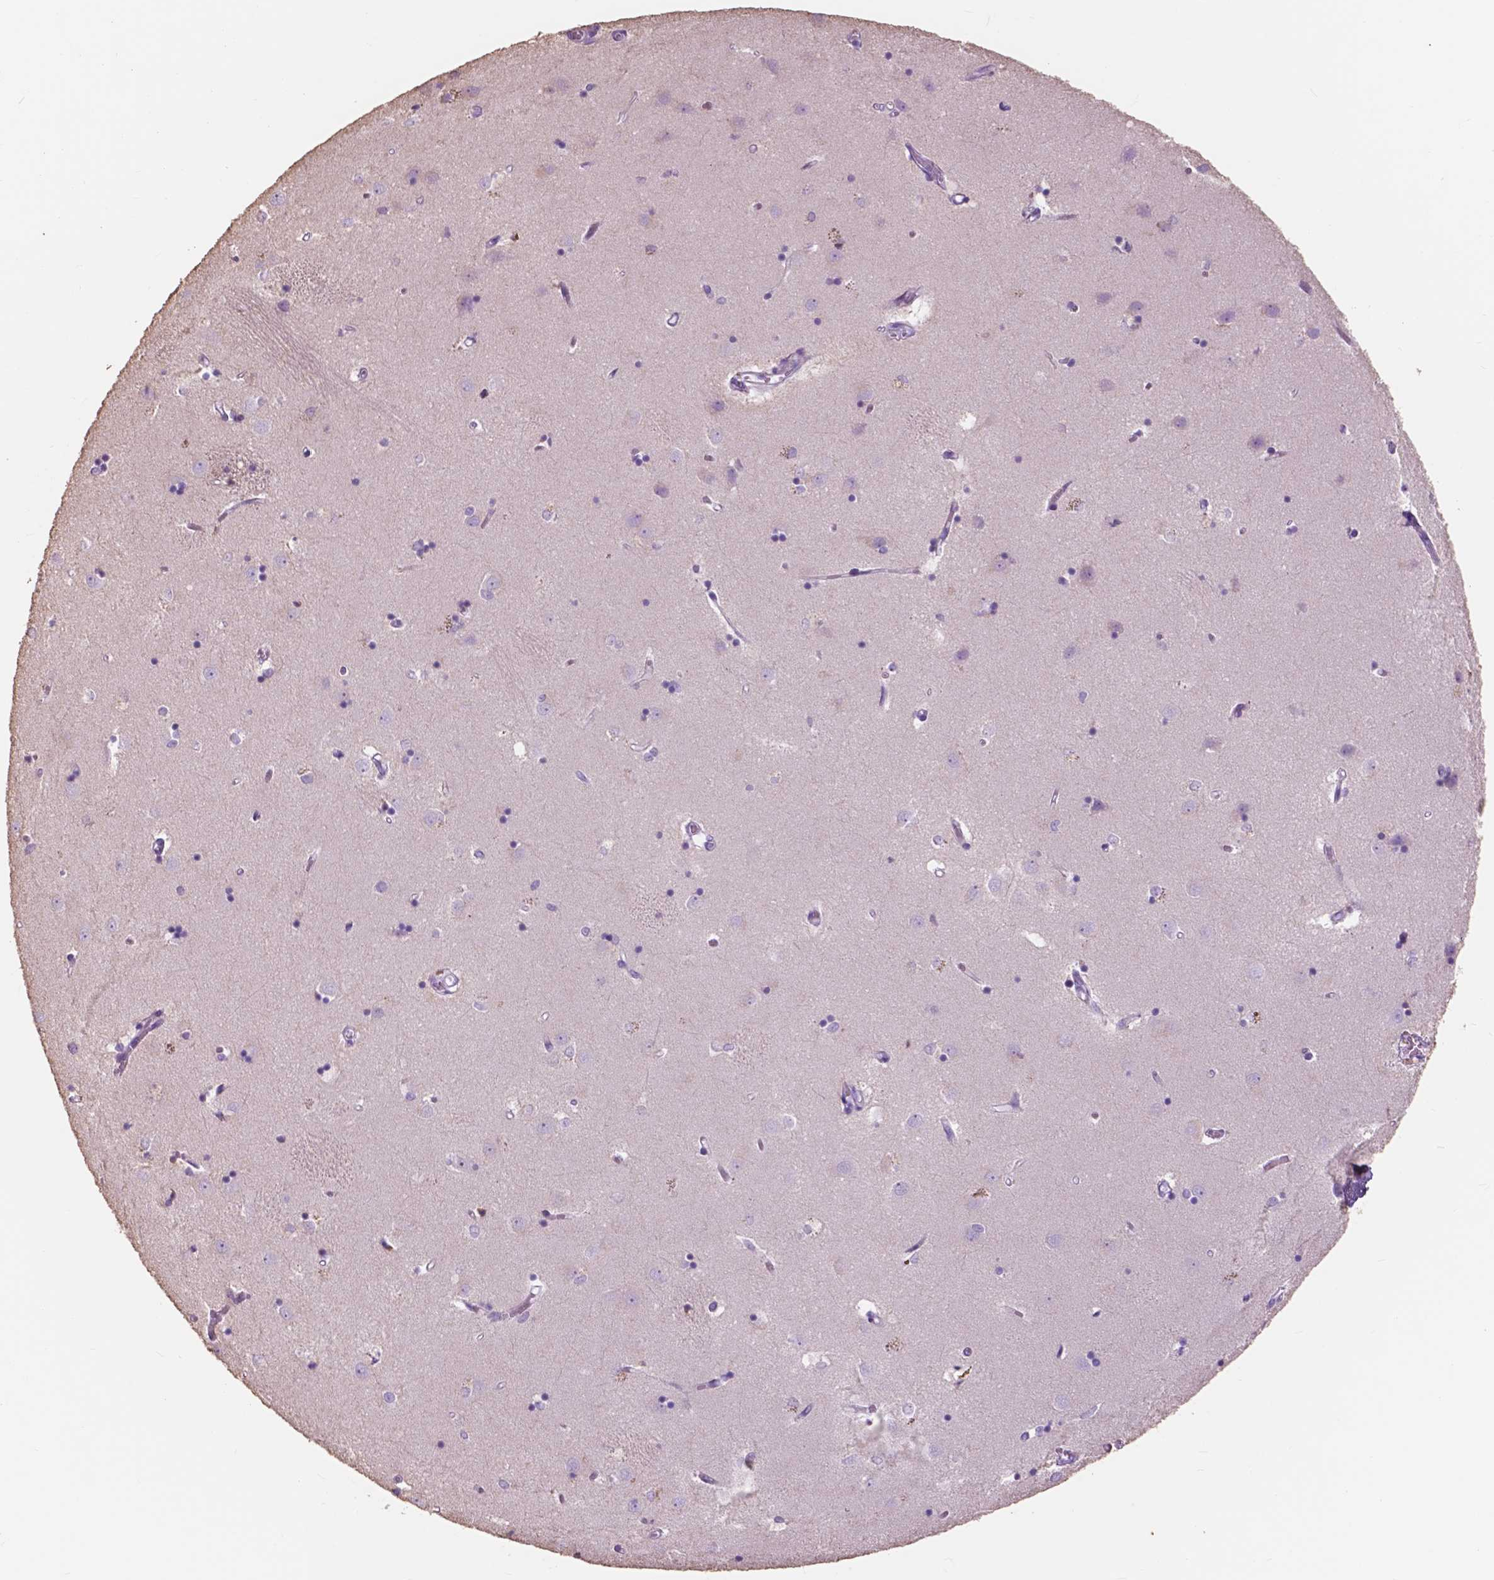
{"staining": {"intensity": "negative", "quantity": "none", "location": "none"}, "tissue": "caudate", "cell_type": "Glial cells", "image_type": "normal", "snomed": [{"axis": "morphology", "description": "Normal tissue, NOS"}, {"axis": "topography", "description": "Lateral ventricle wall"}], "caption": "An image of human caudate is negative for staining in glial cells. (DAB immunohistochemistry visualized using brightfield microscopy, high magnification).", "gene": "FXYD2", "patient": {"sex": "male", "age": 54}}